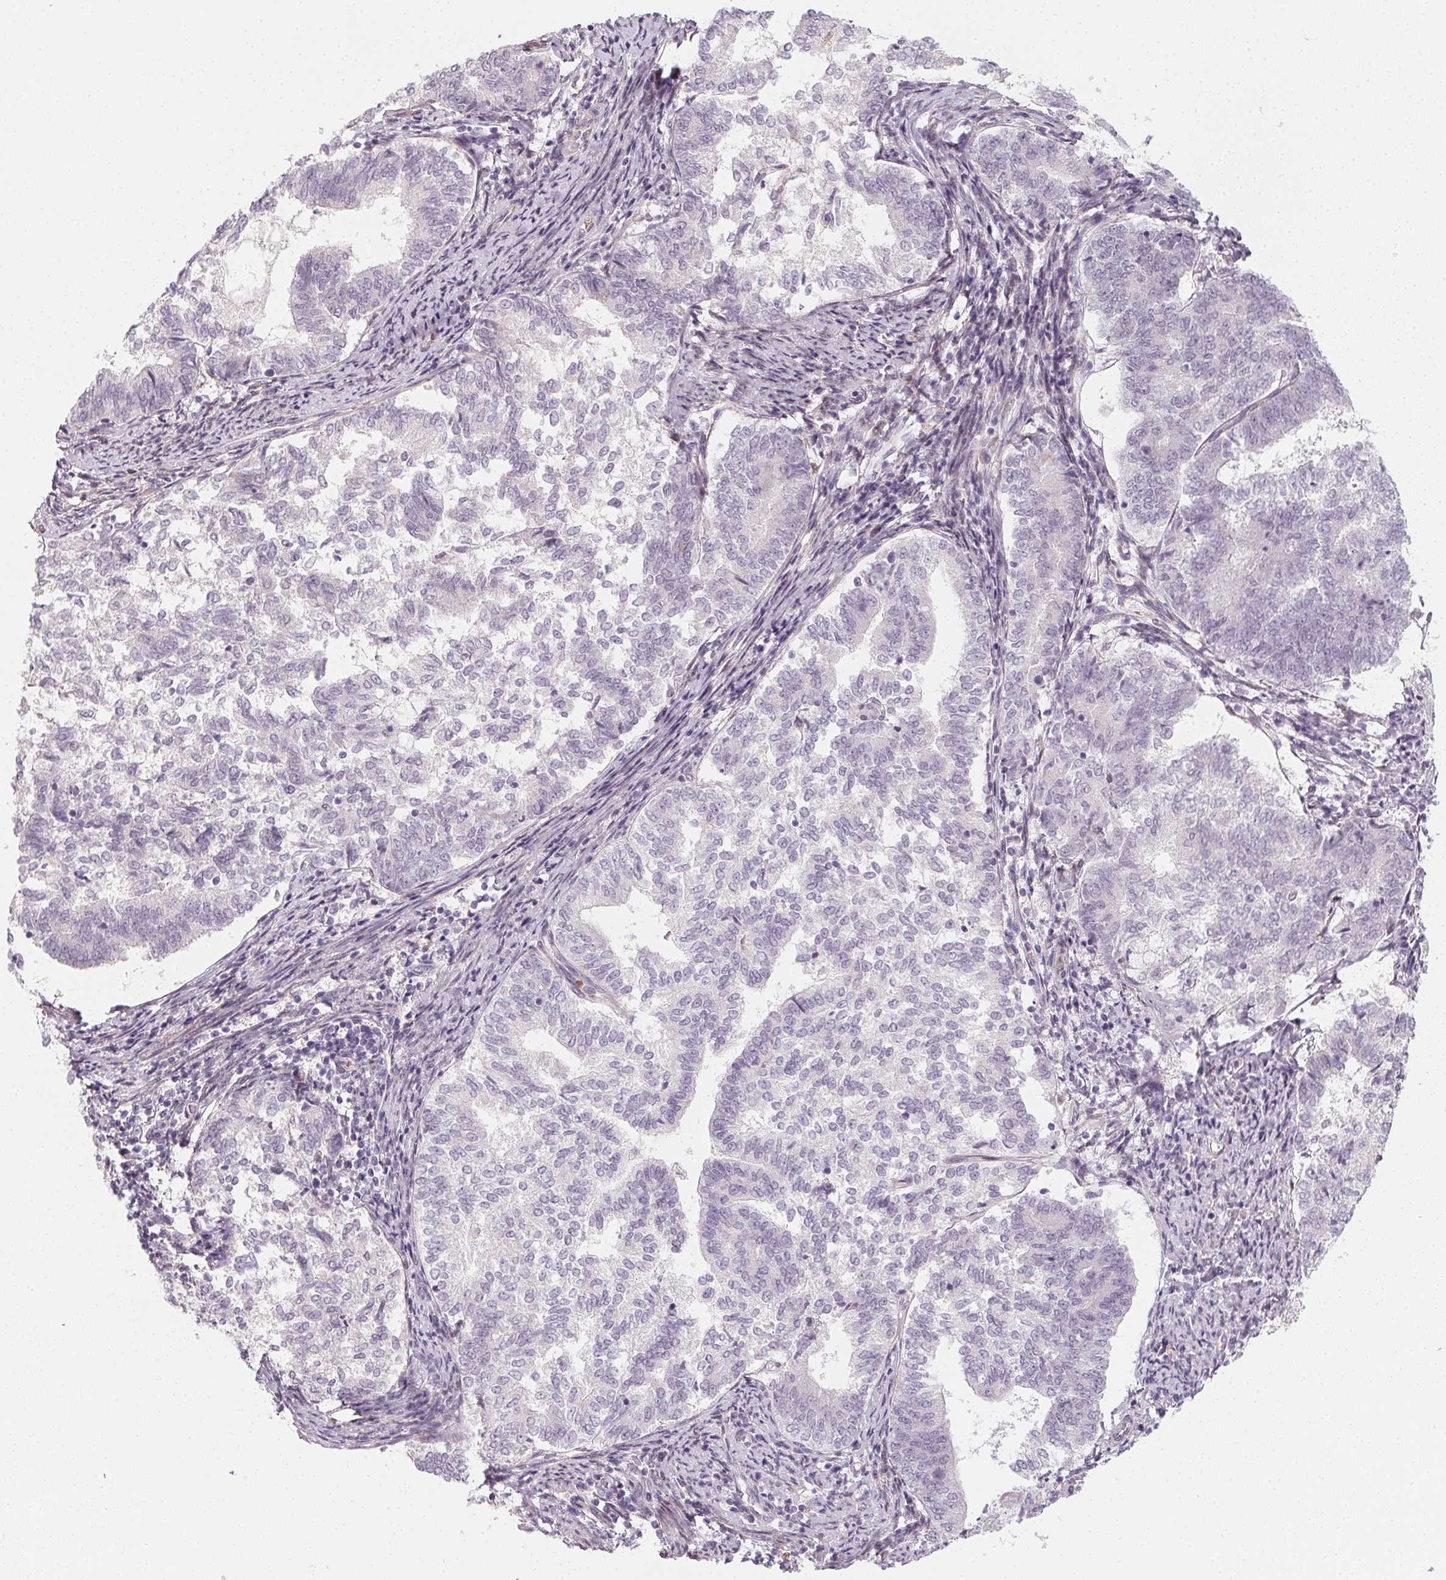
{"staining": {"intensity": "negative", "quantity": "none", "location": "none"}, "tissue": "endometrial cancer", "cell_type": "Tumor cells", "image_type": "cancer", "snomed": [{"axis": "morphology", "description": "Adenocarcinoma, NOS"}, {"axis": "topography", "description": "Endometrium"}], "caption": "The image reveals no staining of tumor cells in endometrial cancer. Nuclei are stained in blue.", "gene": "CCDC96", "patient": {"sex": "female", "age": 65}}